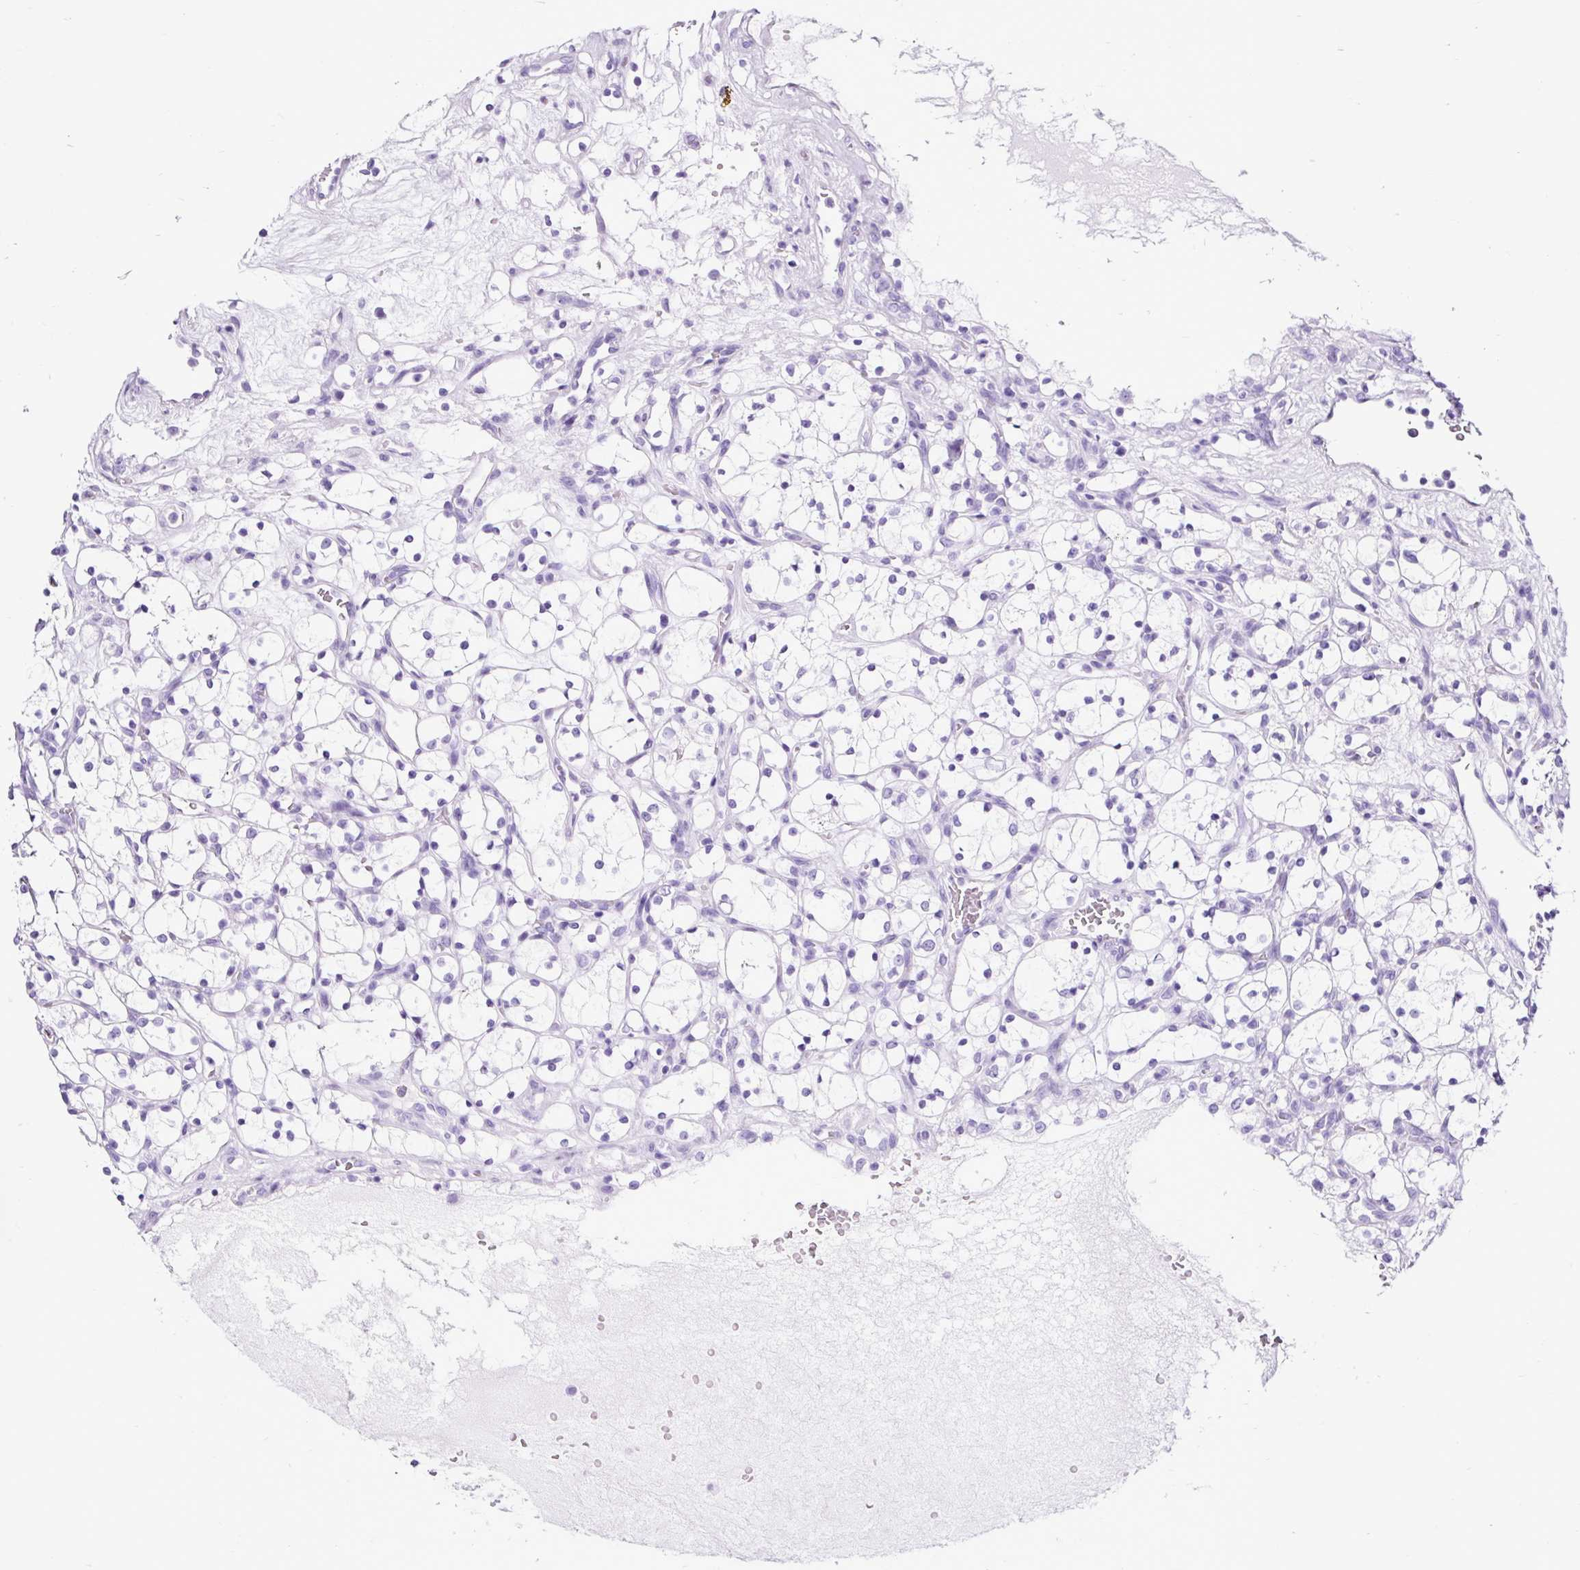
{"staining": {"intensity": "negative", "quantity": "none", "location": "none"}, "tissue": "renal cancer", "cell_type": "Tumor cells", "image_type": "cancer", "snomed": [{"axis": "morphology", "description": "Adenocarcinoma, NOS"}, {"axis": "topography", "description": "Kidney"}], "caption": "This is an IHC photomicrograph of adenocarcinoma (renal). There is no expression in tumor cells.", "gene": "CEL", "patient": {"sex": "female", "age": 69}}